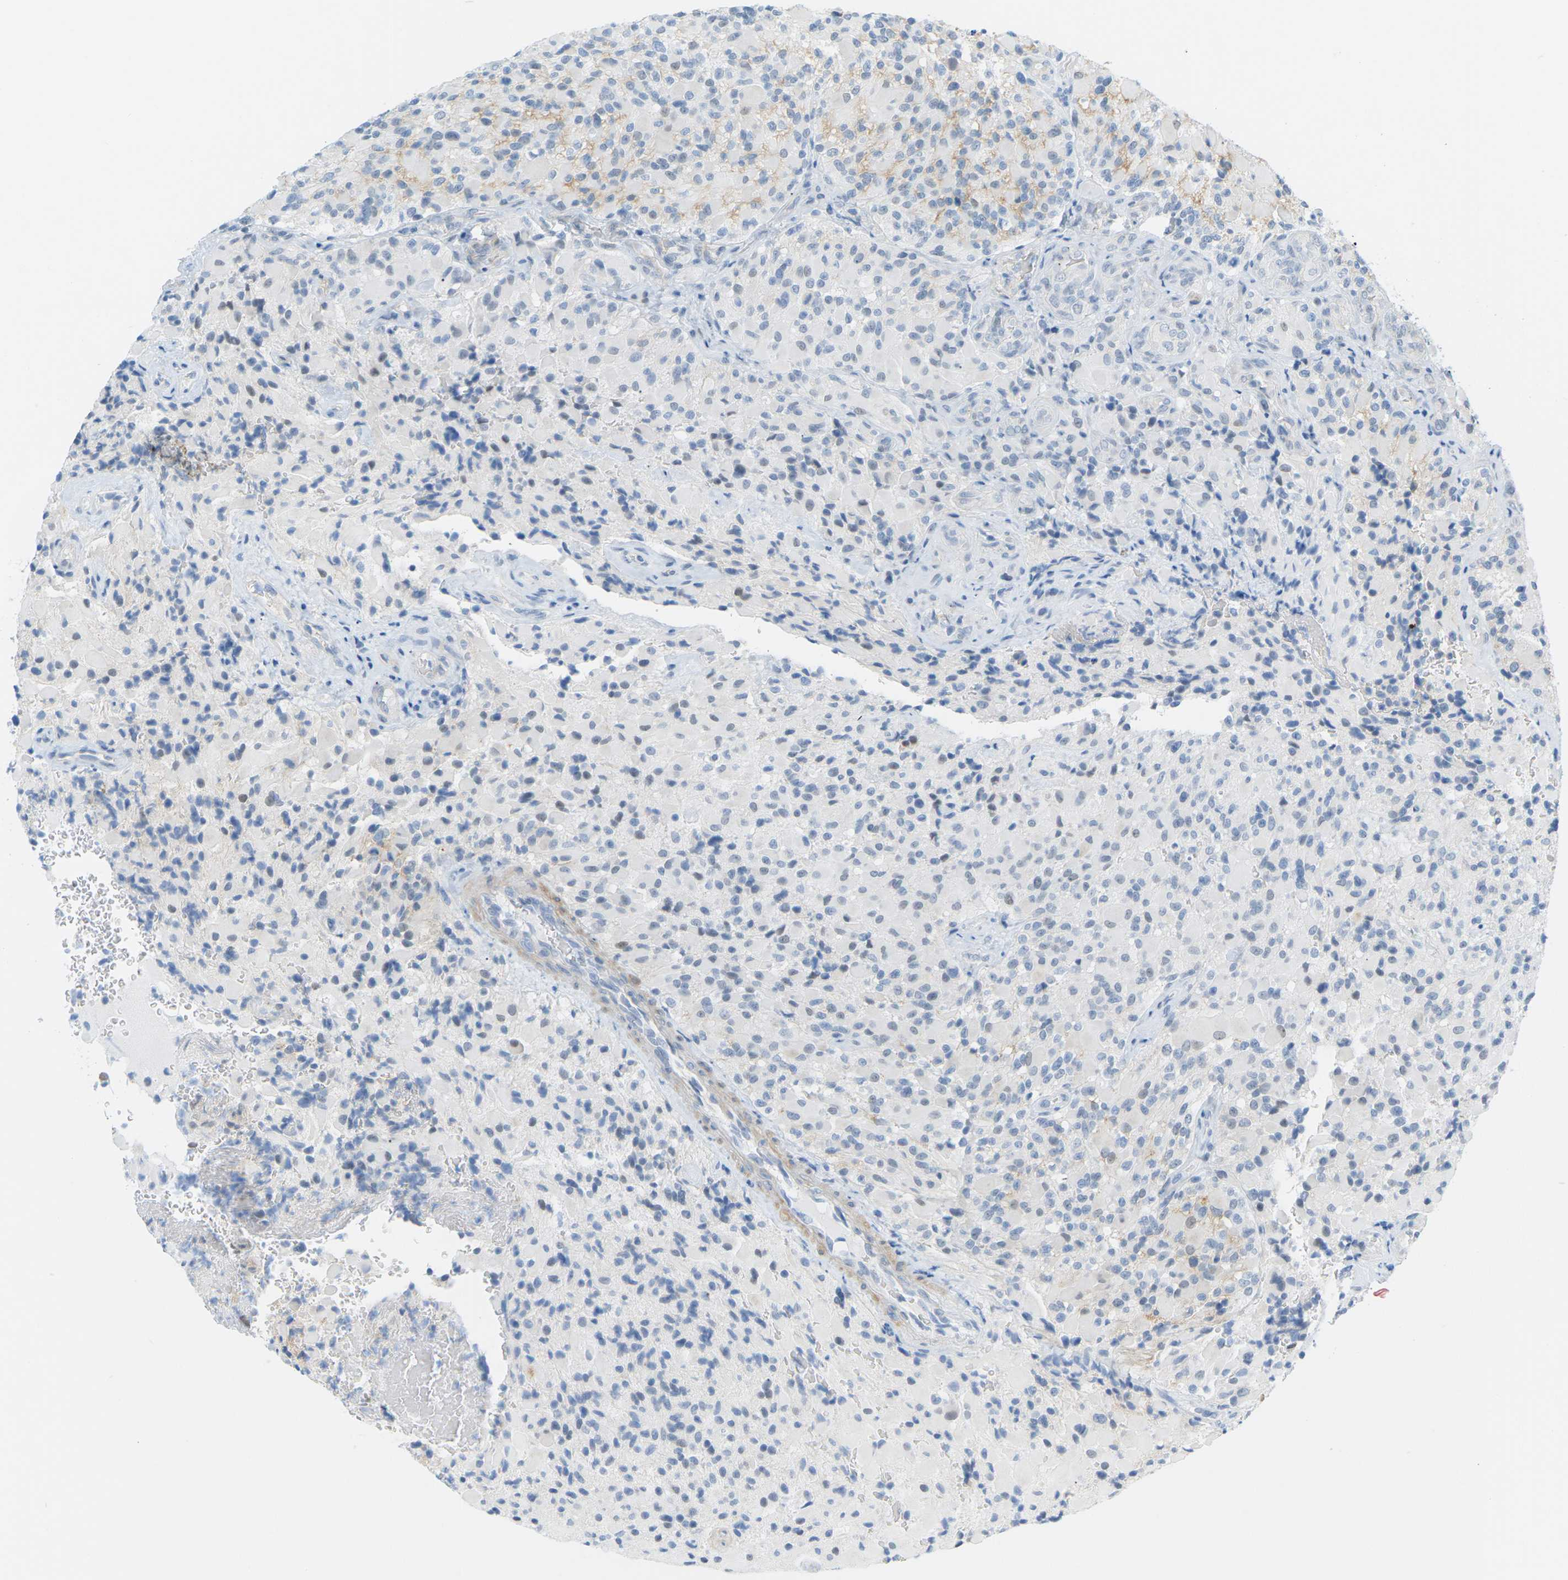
{"staining": {"intensity": "negative", "quantity": "none", "location": "none"}, "tissue": "glioma", "cell_type": "Tumor cells", "image_type": "cancer", "snomed": [{"axis": "morphology", "description": "Glioma, malignant, High grade"}, {"axis": "topography", "description": "Brain"}], "caption": "Protein analysis of glioma demonstrates no significant staining in tumor cells.", "gene": "HLTF", "patient": {"sex": "male", "age": 71}}